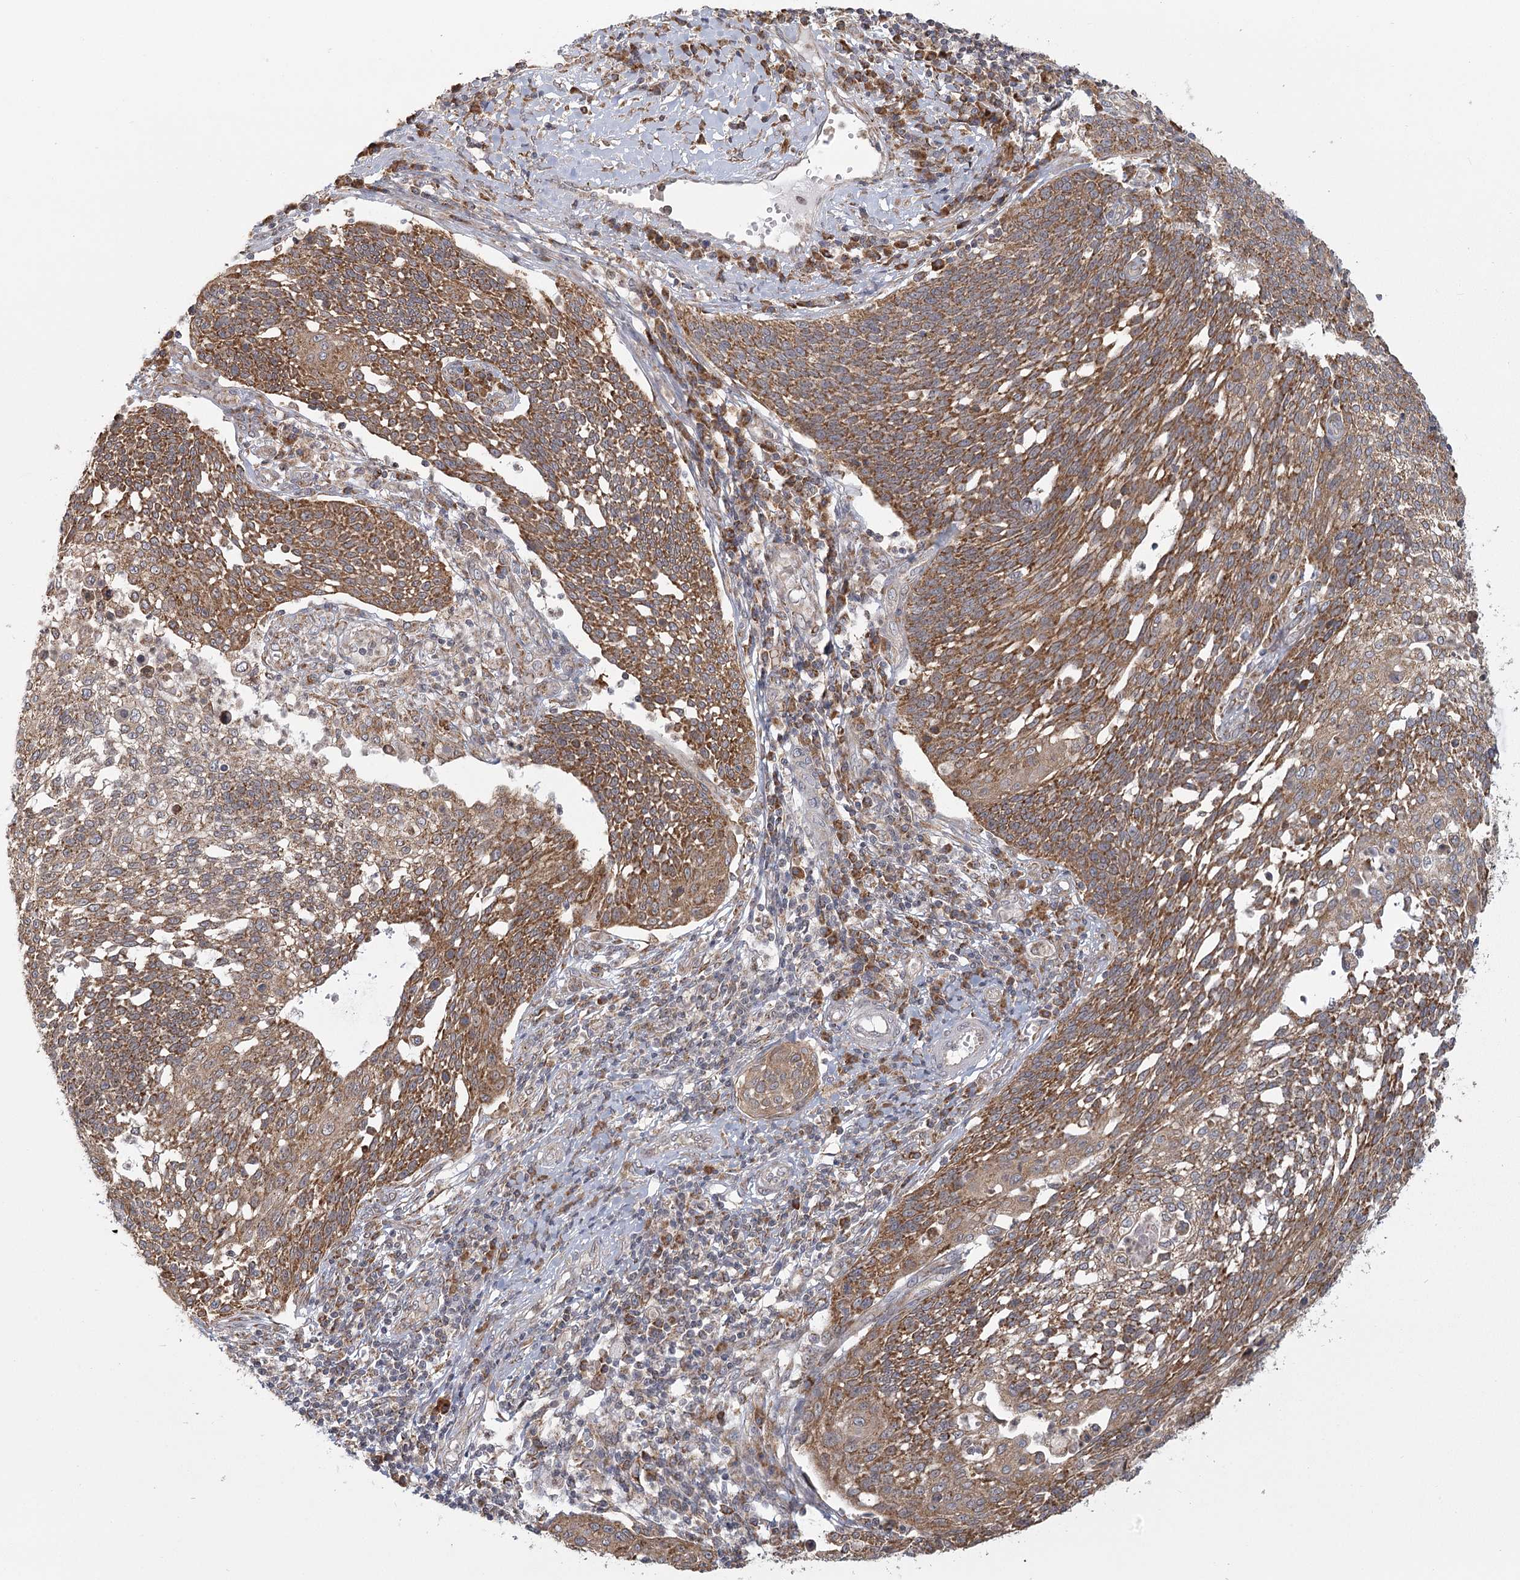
{"staining": {"intensity": "moderate", "quantity": ">75%", "location": "cytoplasmic/membranous"}, "tissue": "cervical cancer", "cell_type": "Tumor cells", "image_type": "cancer", "snomed": [{"axis": "morphology", "description": "Squamous cell carcinoma, NOS"}, {"axis": "topography", "description": "Cervix"}], "caption": "Tumor cells demonstrate medium levels of moderate cytoplasmic/membranous staining in about >75% of cells in human cervical cancer. (brown staining indicates protein expression, while blue staining denotes nuclei).", "gene": "LACTB", "patient": {"sex": "female", "age": 34}}